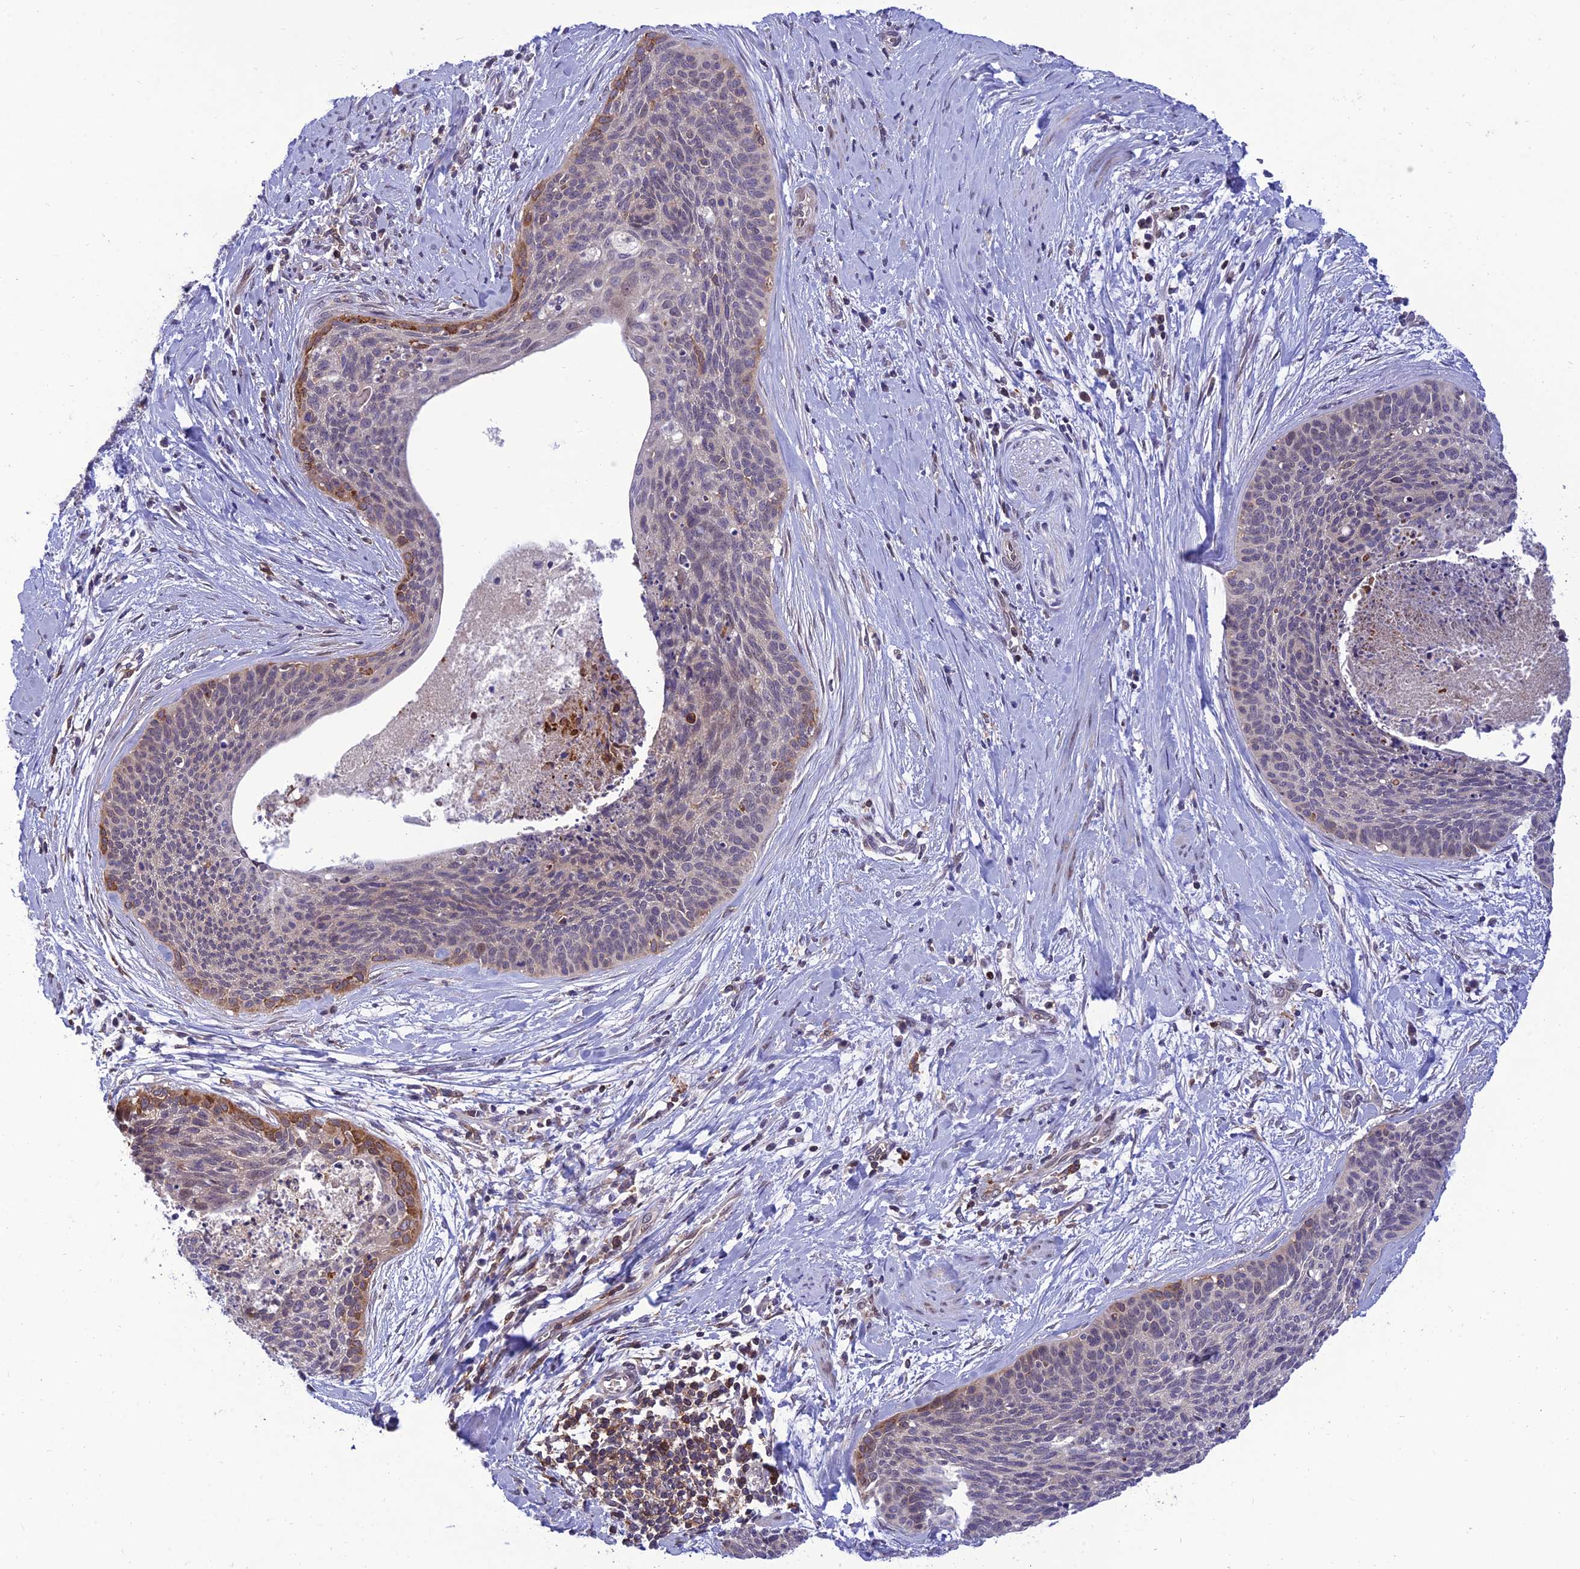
{"staining": {"intensity": "moderate", "quantity": "<25%", "location": "cytoplasmic/membranous"}, "tissue": "cervical cancer", "cell_type": "Tumor cells", "image_type": "cancer", "snomed": [{"axis": "morphology", "description": "Squamous cell carcinoma, NOS"}, {"axis": "topography", "description": "Cervix"}], "caption": "IHC histopathology image of cervical cancer (squamous cell carcinoma) stained for a protein (brown), which exhibits low levels of moderate cytoplasmic/membranous positivity in approximately <25% of tumor cells.", "gene": "FAM76A", "patient": {"sex": "female", "age": 55}}